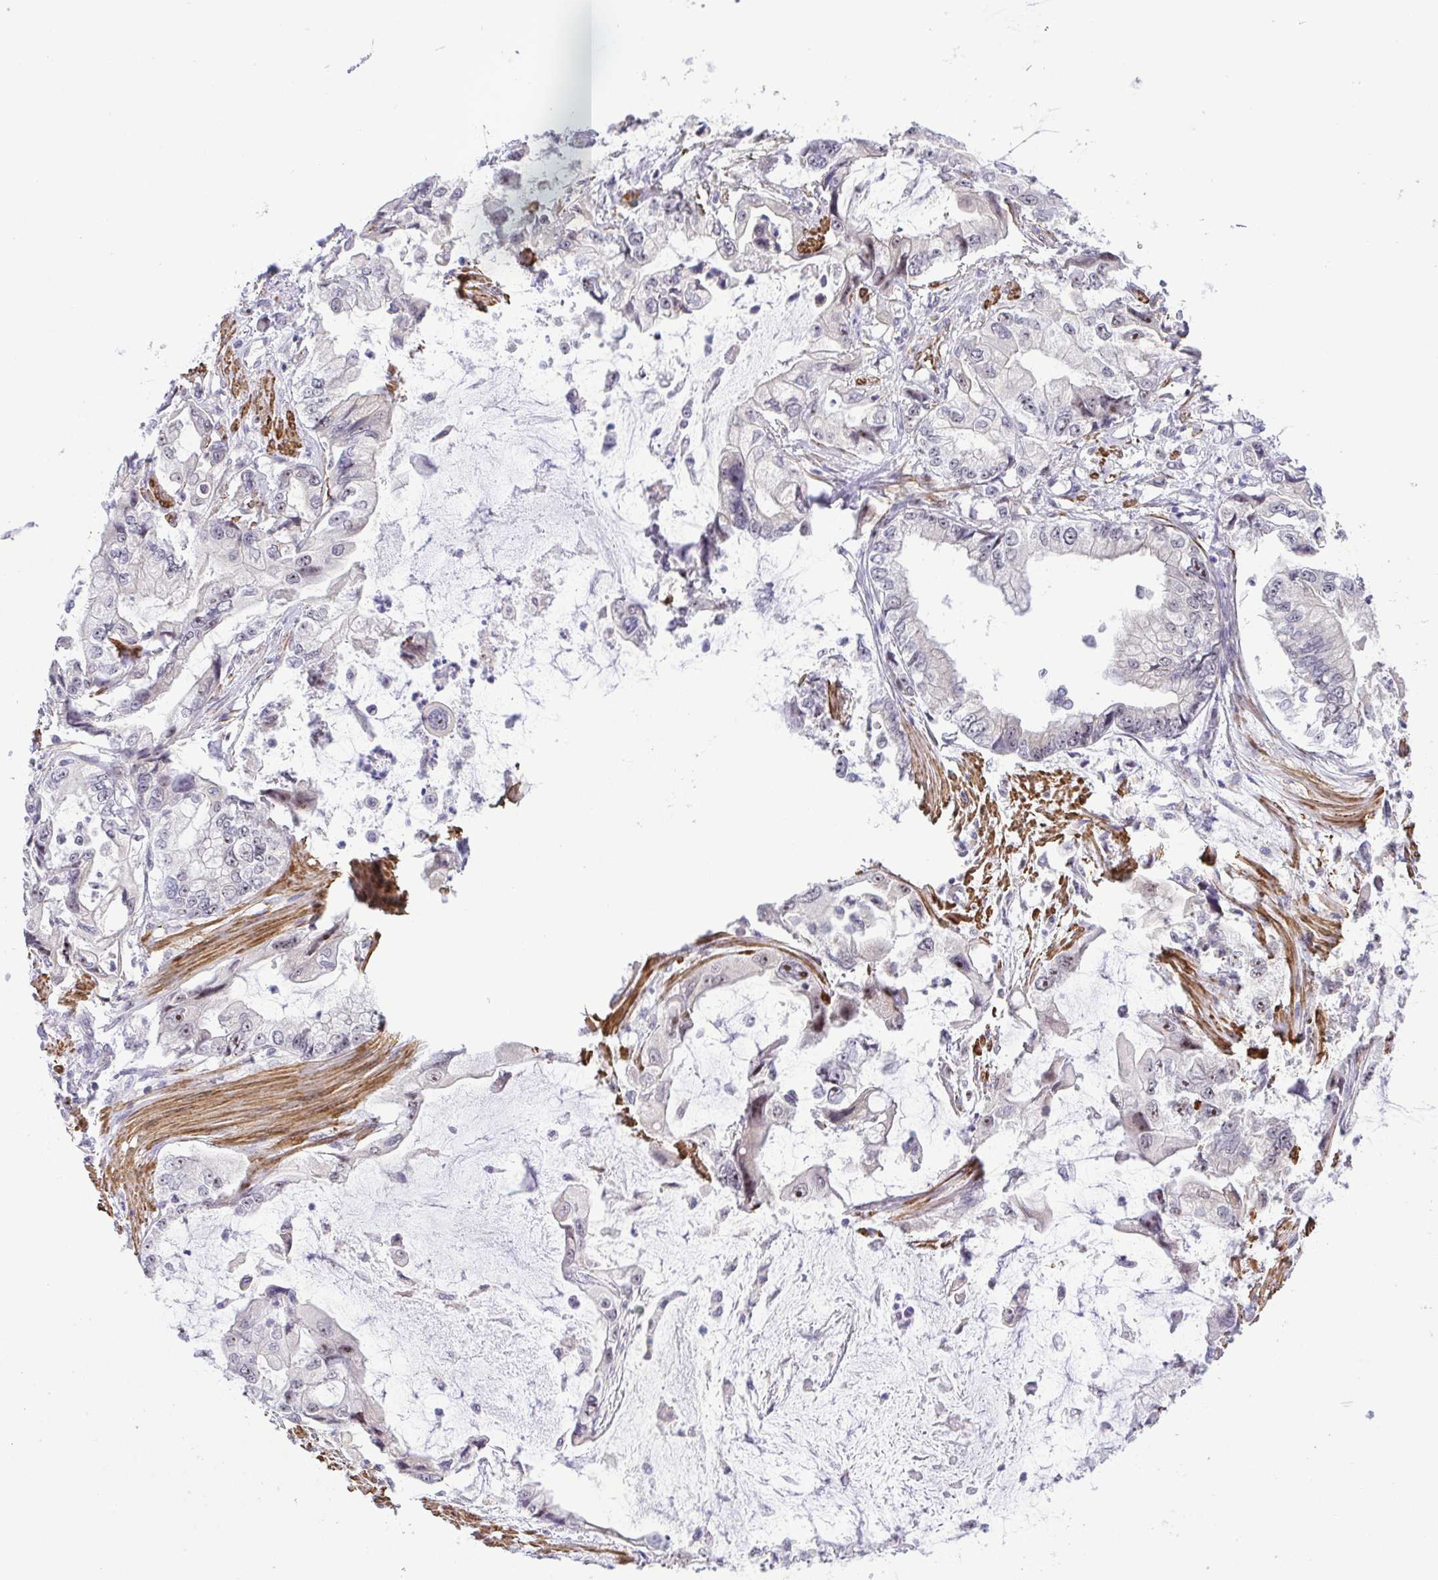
{"staining": {"intensity": "moderate", "quantity": "<25%", "location": "nuclear"}, "tissue": "stomach cancer", "cell_type": "Tumor cells", "image_type": "cancer", "snomed": [{"axis": "morphology", "description": "Adenocarcinoma, NOS"}, {"axis": "topography", "description": "Pancreas"}, {"axis": "topography", "description": "Stomach, upper"}, {"axis": "topography", "description": "Stomach"}], "caption": "Adenocarcinoma (stomach) stained with immunohistochemistry (IHC) exhibits moderate nuclear positivity in approximately <25% of tumor cells. (DAB IHC with brightfield microscopy, high magnification).", "gene": "RSL24D1", "patient": {"sex": "male", "age": 77}}